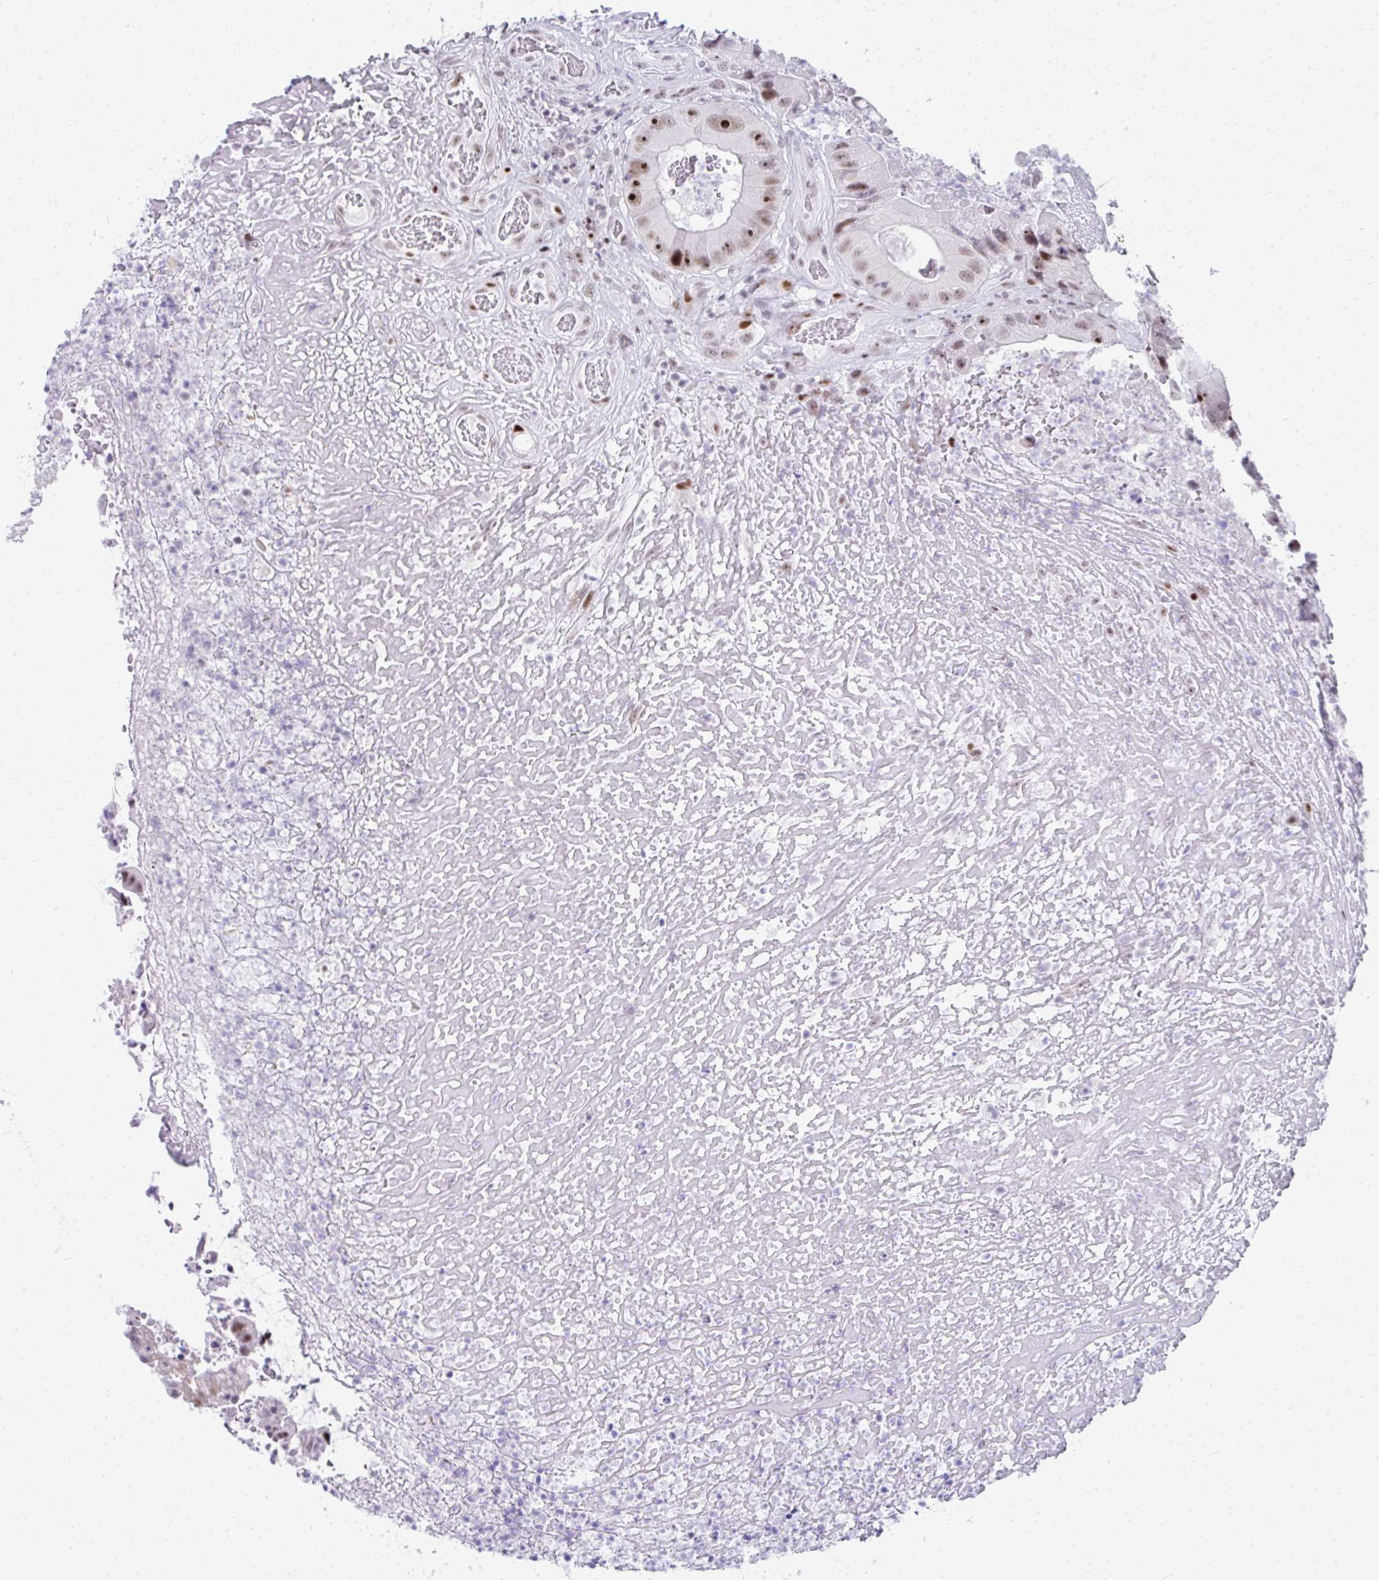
{"staining": {"intensity": "moderate", "quantity": ">75%", "location": "nuclear"}, "tissue": "colorectal cancer", "cell_type": "Tumor cells", "image_type": "cancer", "snomed": [{"axis": "morphology", "description": "Adenocarcinoma, NOS"}, {"axis": "topography", "description": "Colon"}], "caption": "Colorectal cancer (adenocarcinoma) tissue displays moderate nuclear expression in approximately >75% of tumor cells, visualized by immunohistochemistry.", "gene": "GLDN", "patient": {"sex": "female", "age": 86}}